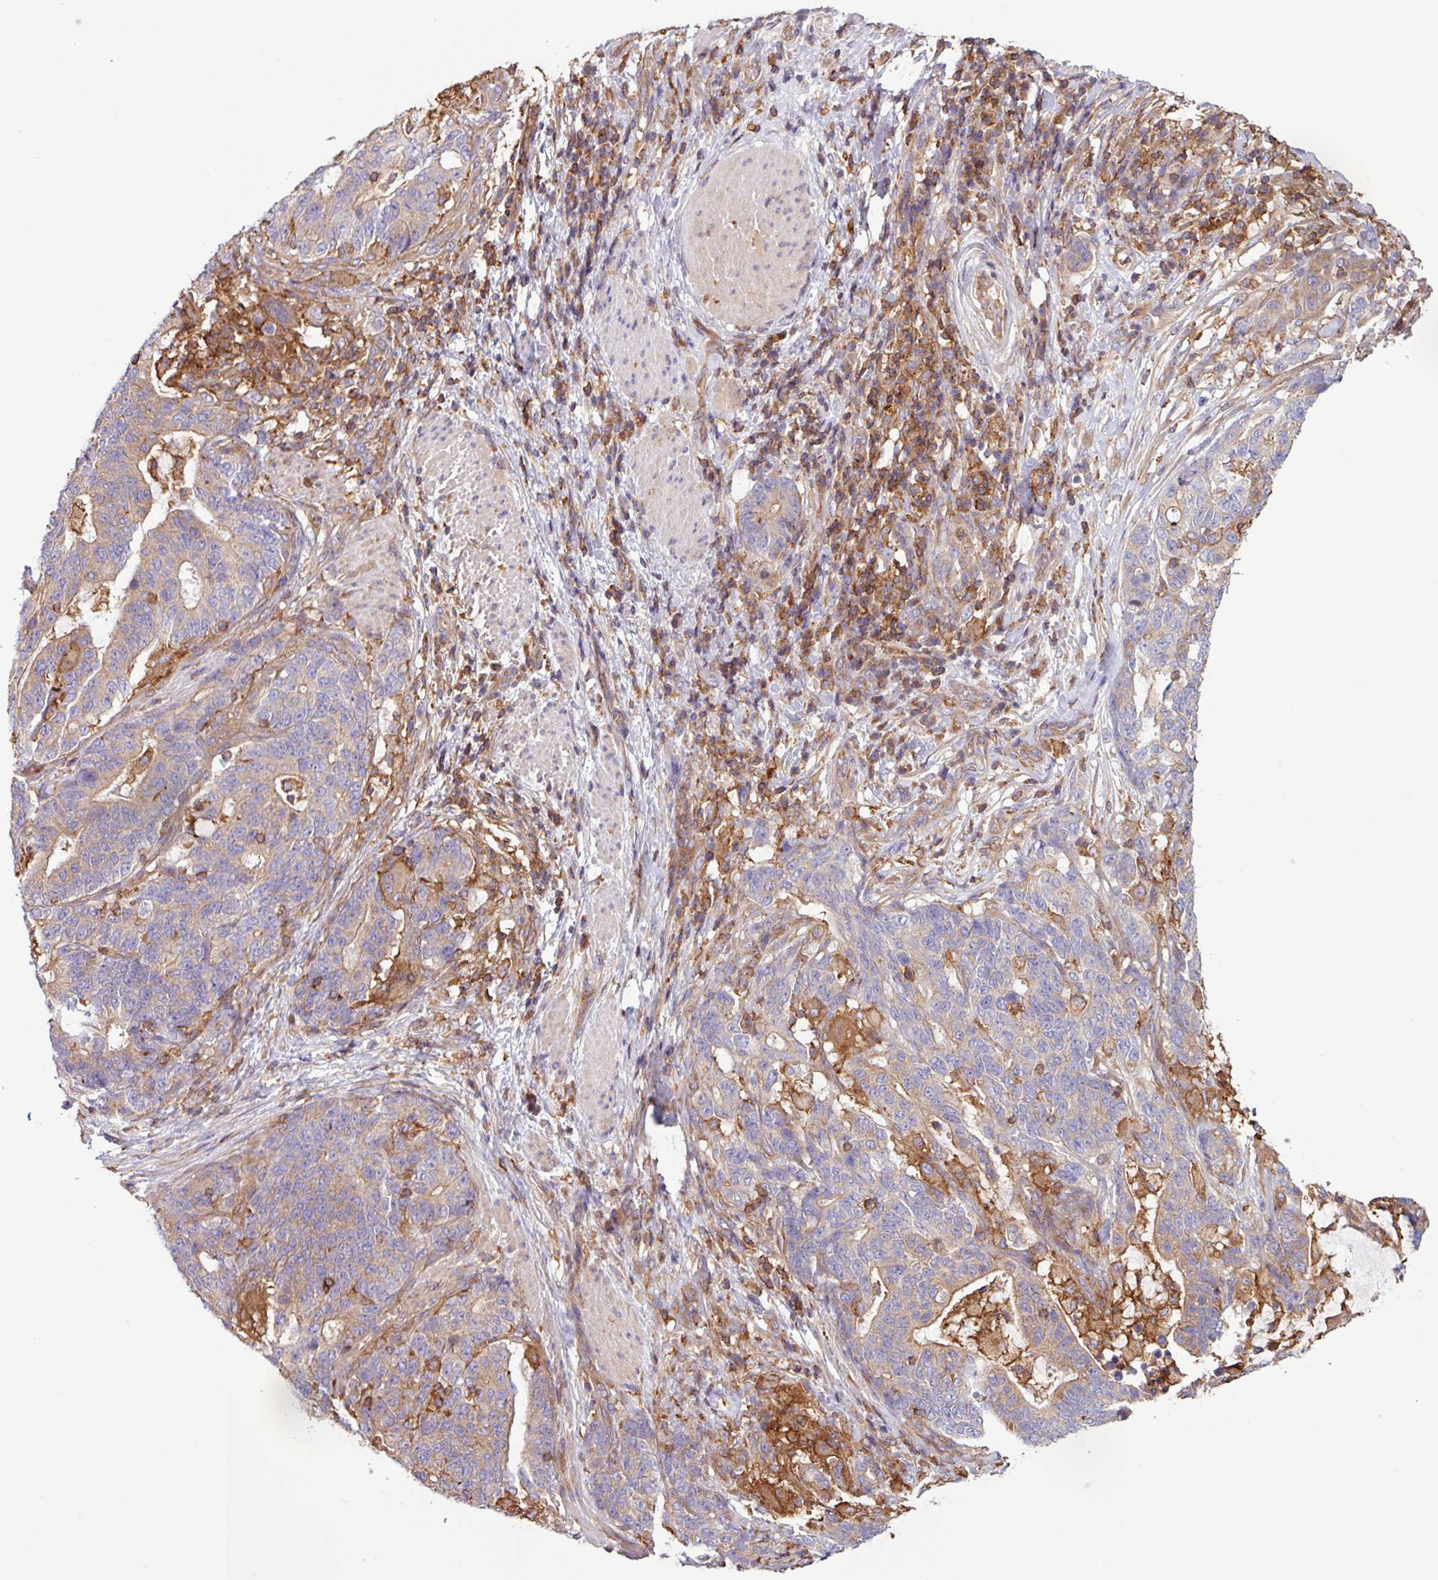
{"staining": {"intensity": "weak", "quantity": "<25%", "location": "cytoplasmic/membranous"}, "tissue": "stomach cancer", "cell_type": "Tumor cells", "image_type": "cancer", "snomed": [{"axis": "morphology", "description": "Normal tissue, NOS"}, {"axis": "morphology", "description": "Adenocarcinoma, NOS"}, {"axis": "topography", "description": "Stomach"}], "caption": "An image of human stomach cancer (adenocarcinoma) is negative for staining in tumor cells.", "gene": "ACTR3", "patient": {"sex": "female", "age": 64}}